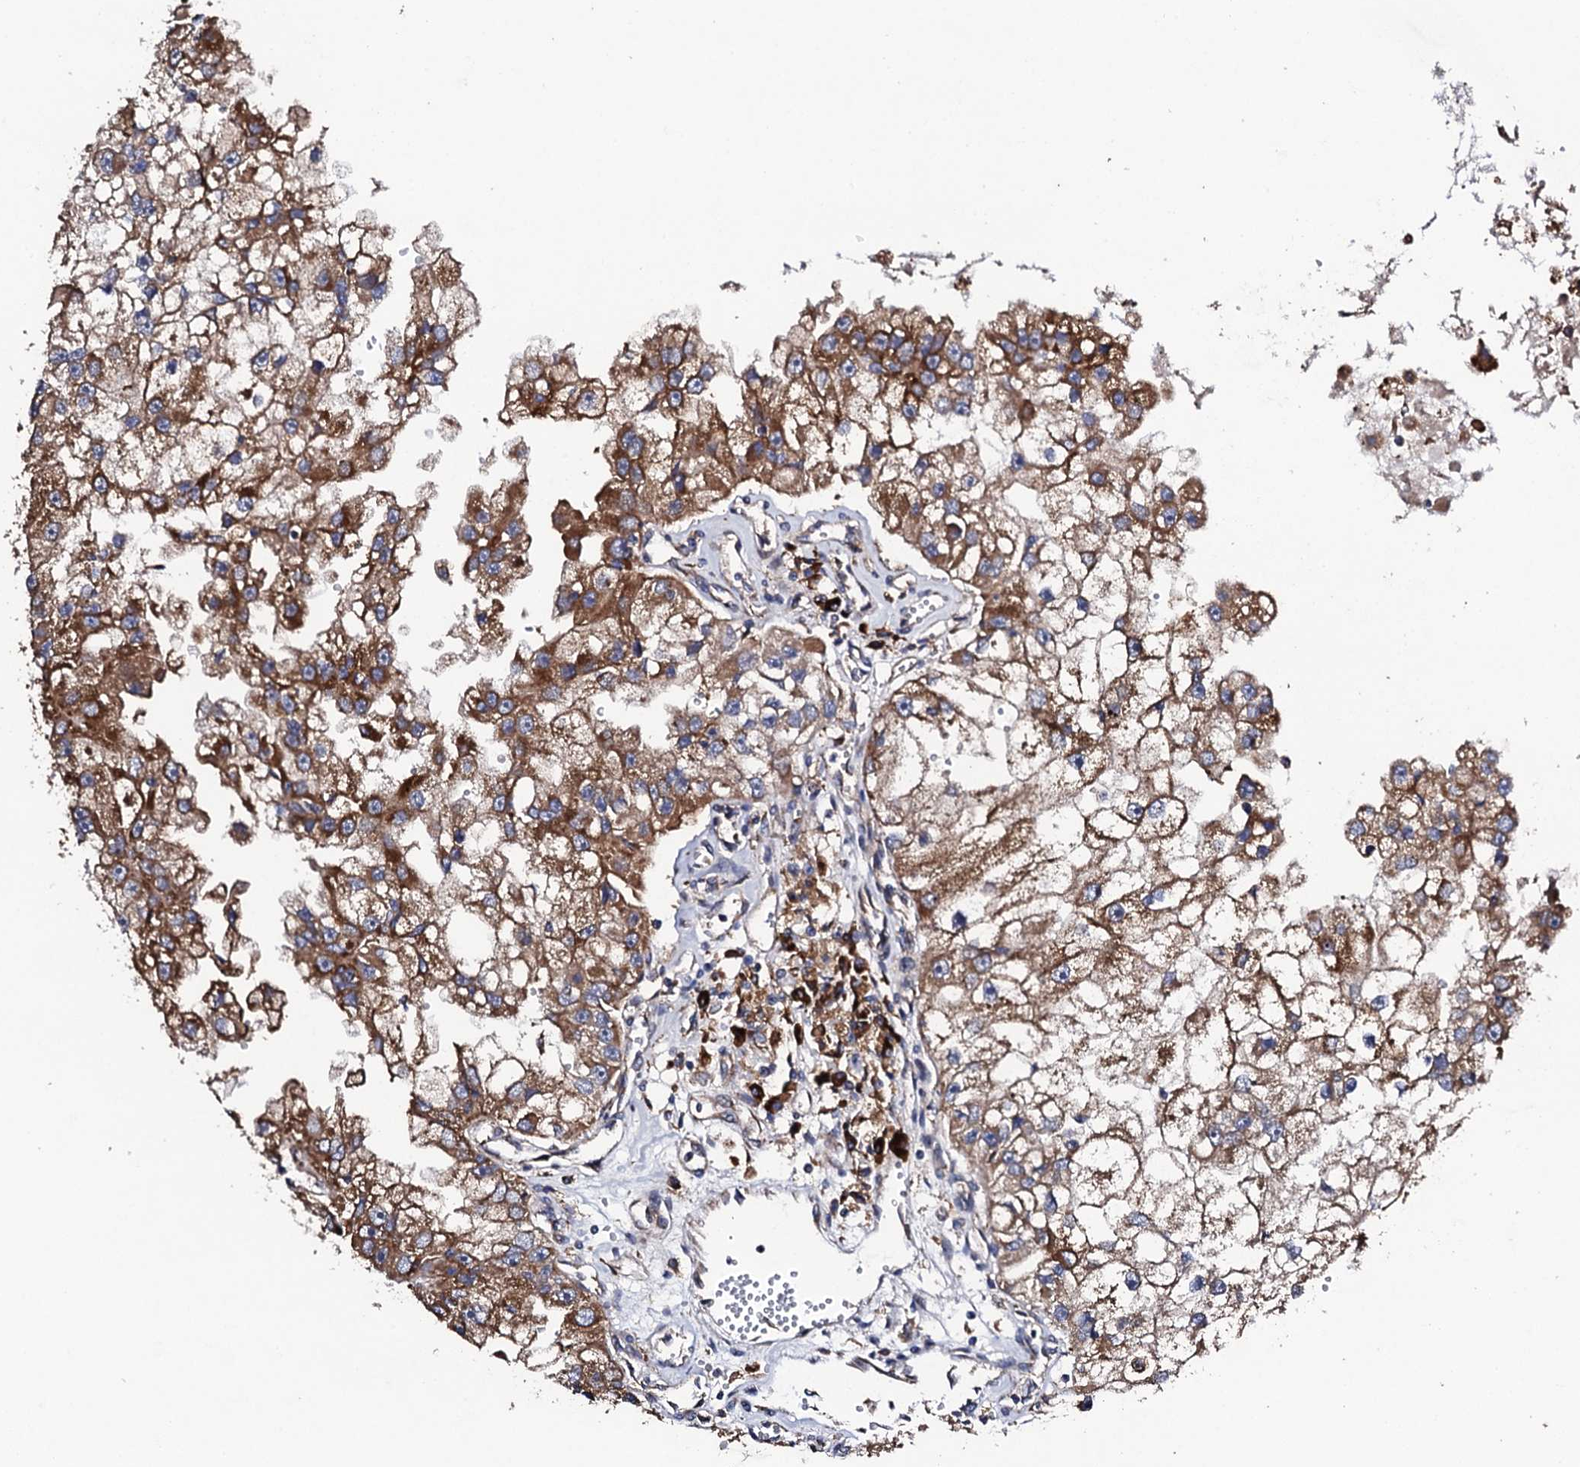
{"staining": {"intensity": "moderate", "quantity": ">75%", "location": "cytoplasmic/membranous"}, "tissue": "renal cancer", "cell_type": "Tumor cells", "image_type": "cancer", "snomed": [{"axis": "morphology", "description": "Adenocarcinoma, NOS"}, {"axis": "topography", "description": "Kidney"}], "caption": "Human renal cancer stained for a protein (brown) exhibits moderate cytoplasmic/membranous positive positivity in about >75% of tumor cells.", "gene": "LIPT2", "patient": {"sex": "male", "age": 63}}